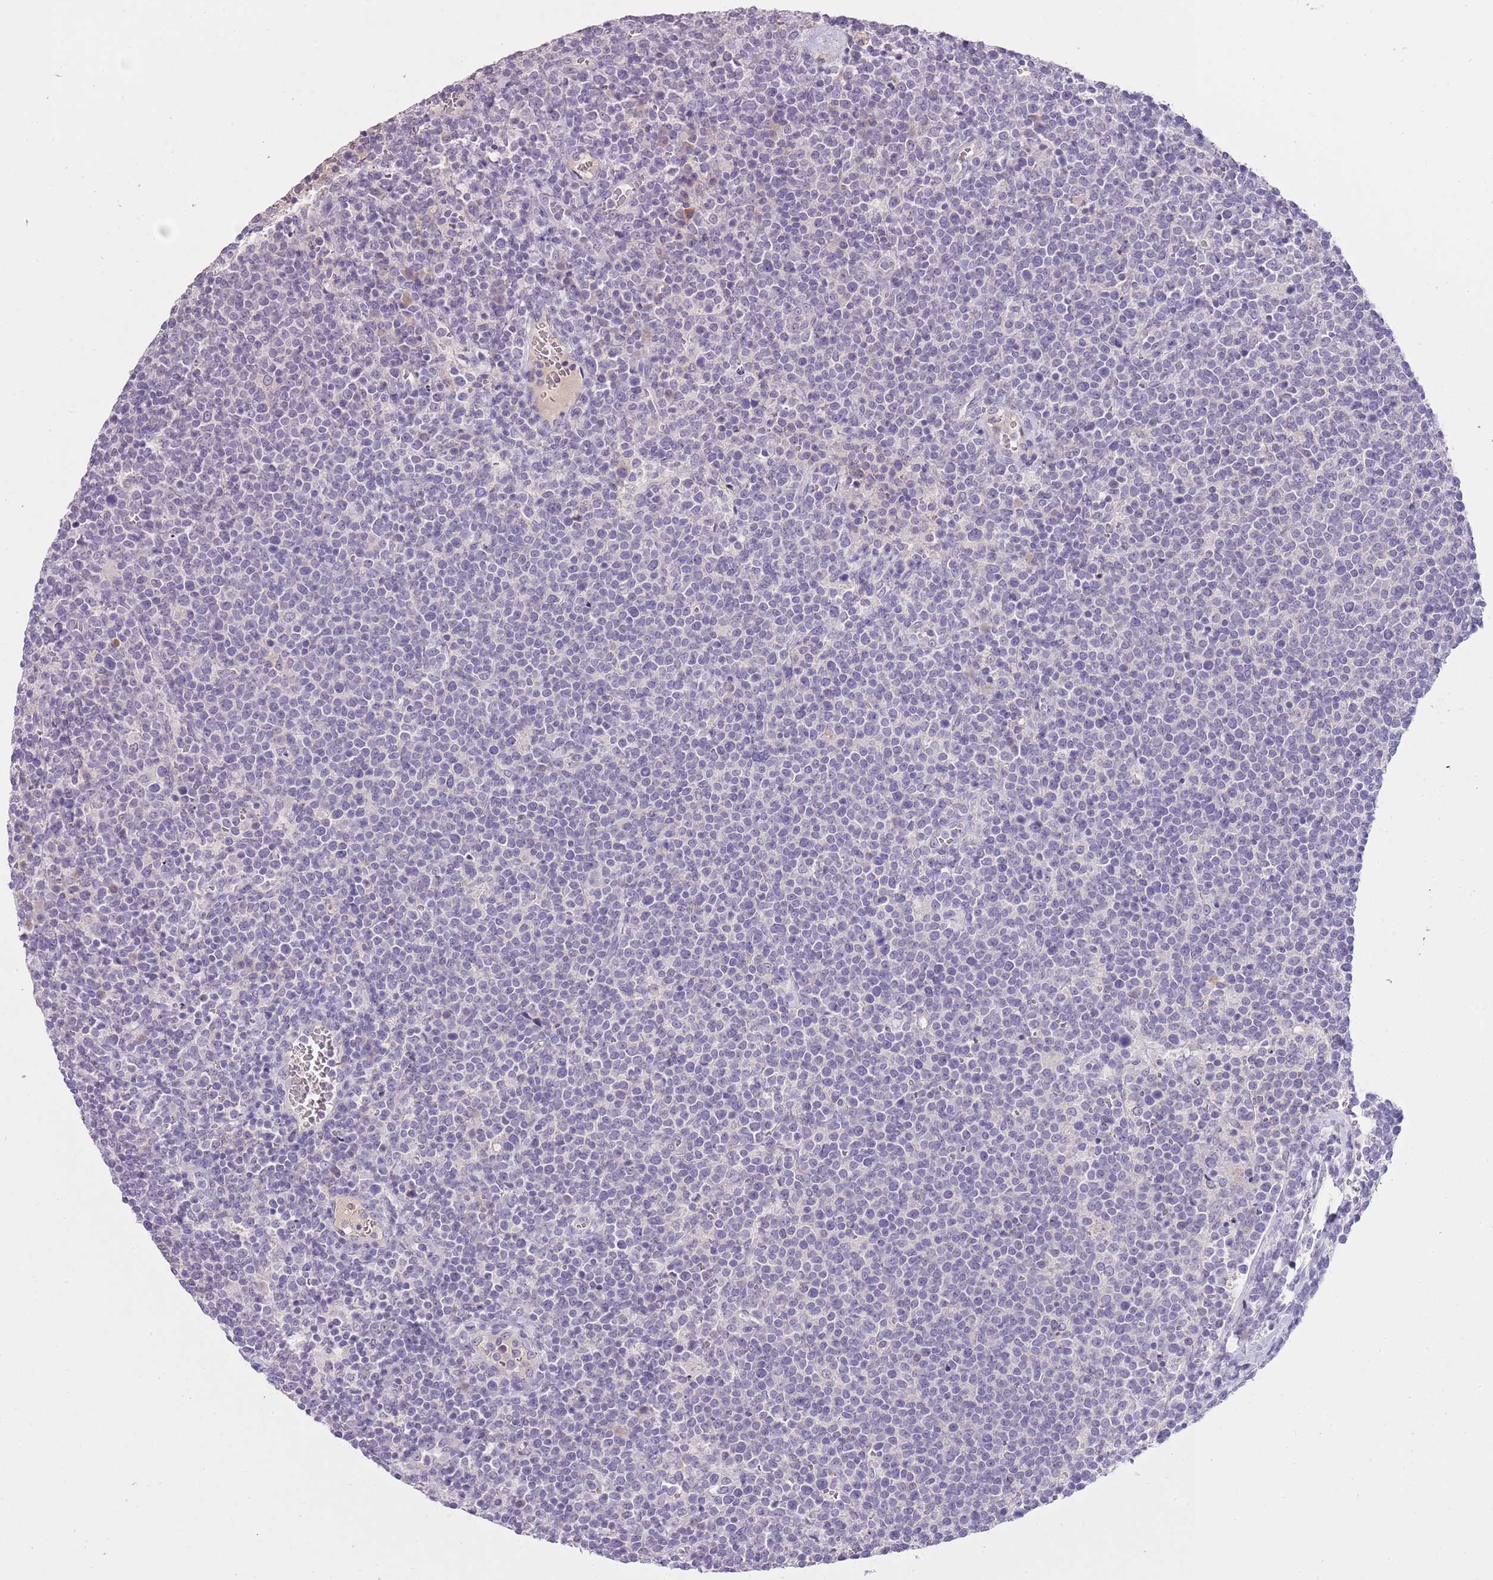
{"staining": {"intensity": "negative", "quantity": "none", "location": "none"}, "tissue": "lymphoma", "cell_type": "Tumor cells", "image_type": "cancer", "snomed": [{"axis": "morphology", "description": "Malignant lymphoma, non-Hodgkin's type, High grade"}, {"axis": "topography", "description": "Lymph node"}], "caption": "DAB (3,3'-diaminobenzidine) immunohistochemical staining of malignant lymphoma, non-Hodgkin's type (high-grade) shows no significant positivity in tumor cells. (Stains: DAB (3,3'-diaminobenzidine) IHC with hematoxylin counter stain, Microscopy: brightfield microscopy at high magnification).", "gene": "SLC35E3", "patient": {"sex": "male", "age": 61}}